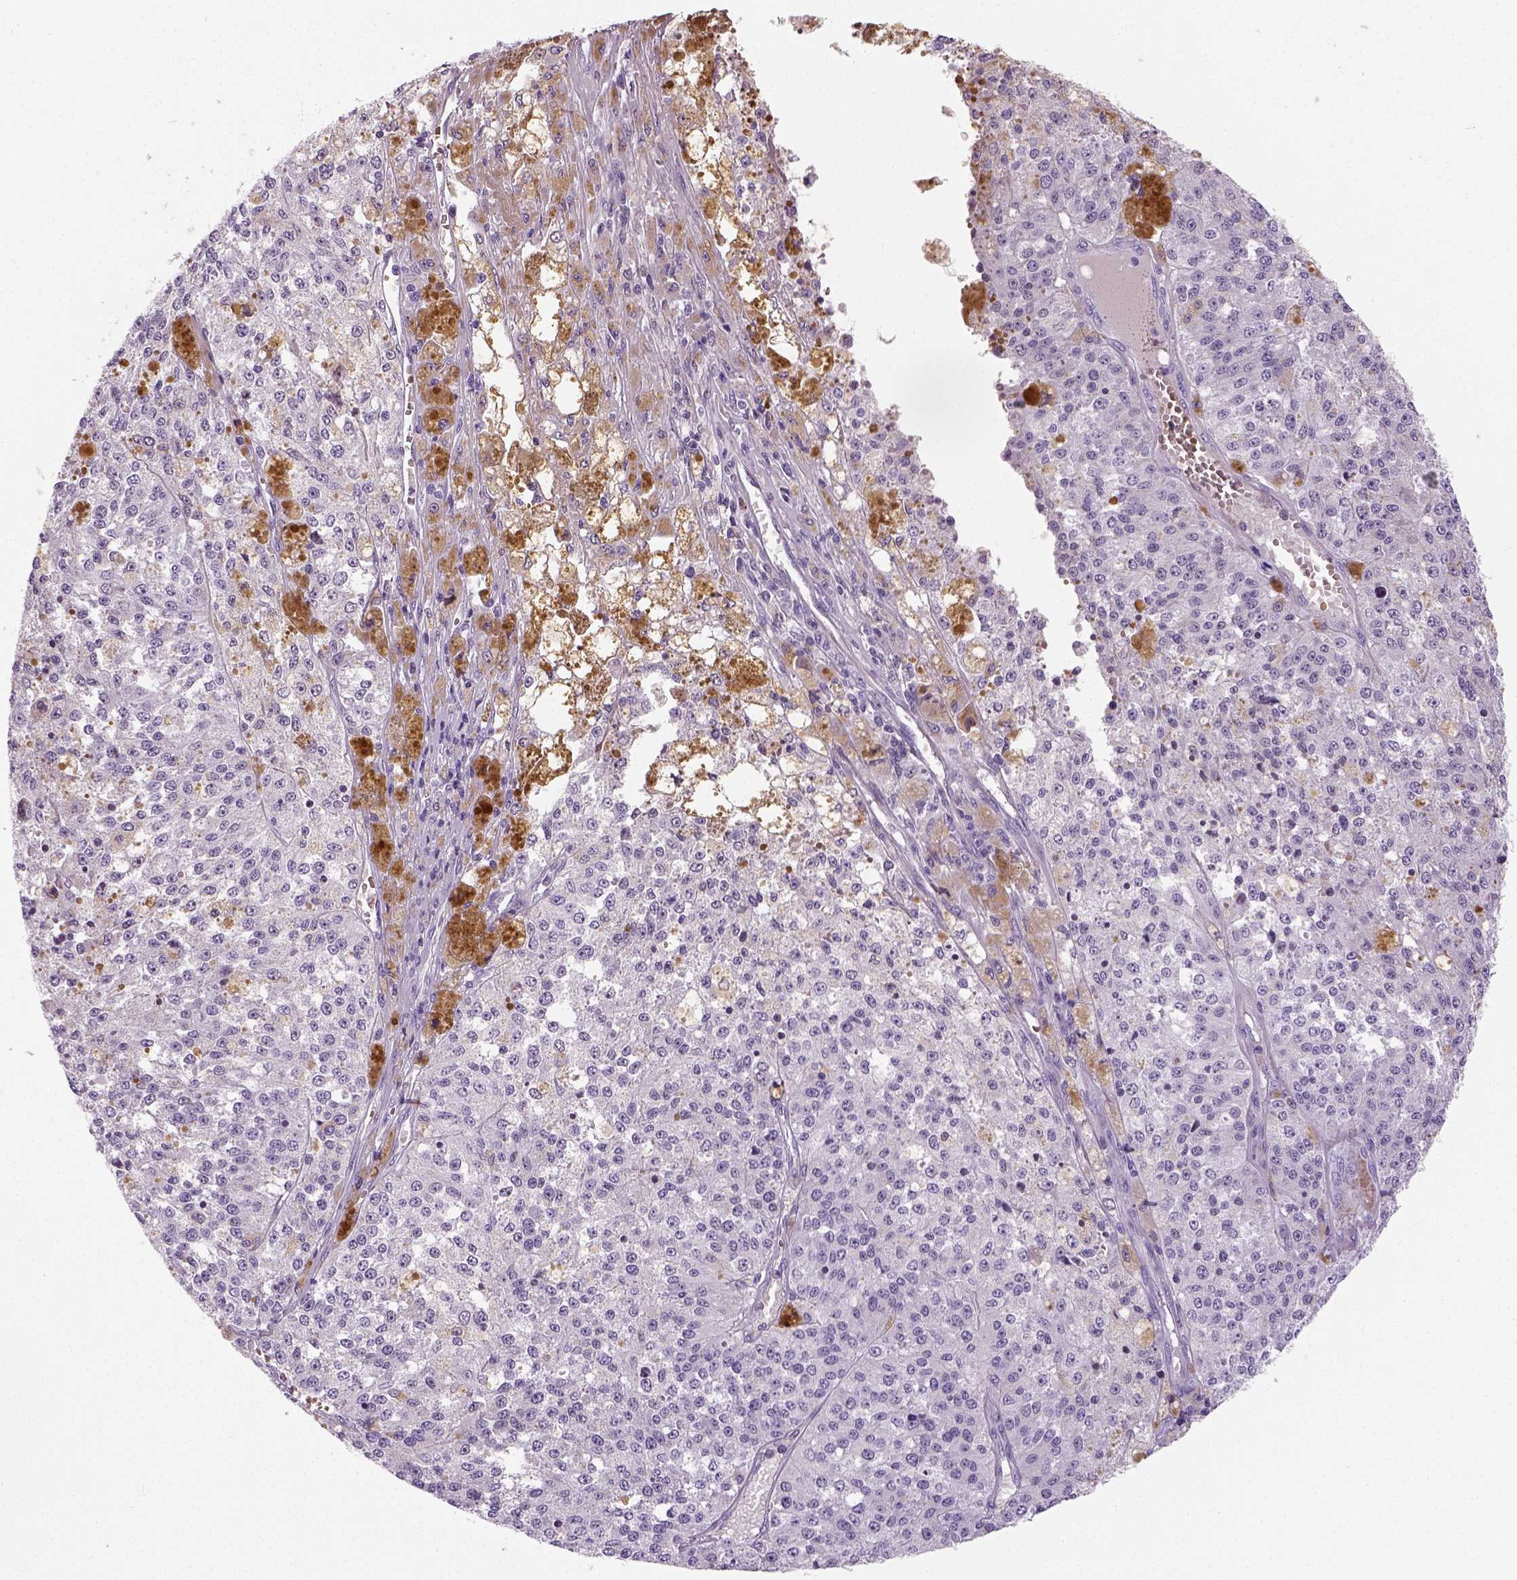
{"staining": {"intensity": "negative", "quantity": "none", "location": "none"}, "tissue": "melanoma", "cell_type": "Tumor cells", "image_type": "cancer", "snomed": [{"axis": "morphology", "description": "Malignant melanoma, Metastatic site"}, {"axis": "topography", "description": "Lymph node"}], "caption": "This is a photomicrograph of immunohistochemistry staining of malignant melanoma (metastatic site), which shows no expression in tumor cells. Nuclei are stained in blue.", "gene": "TSPAN7", "patient": {"sex": "female", "age": 64}}